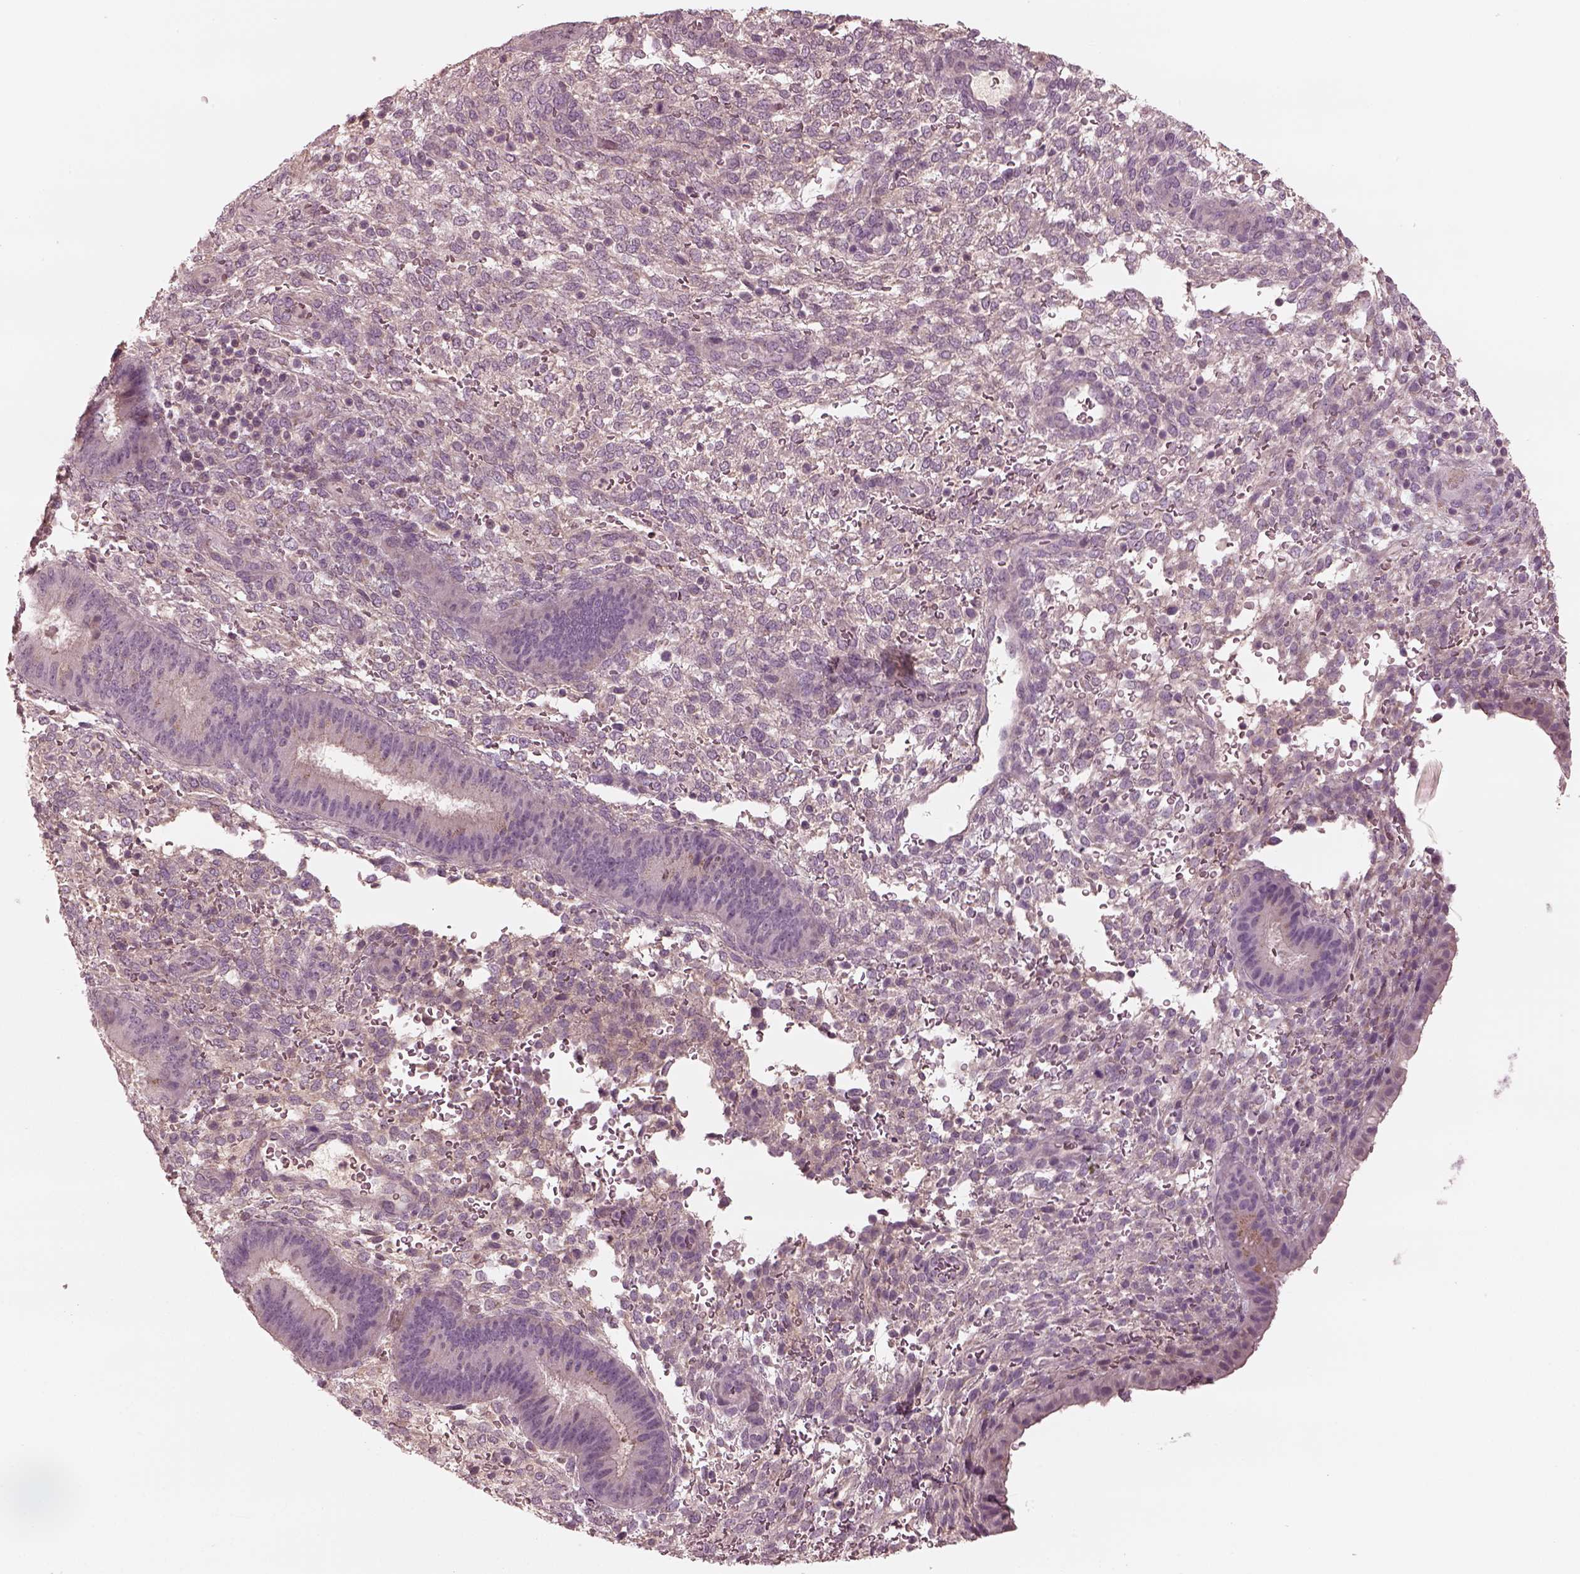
{"staining": {"intensity": "negative", "quantity": "none", "location": "none"}, "tissue": "endometrium", "cell_type": "Cells in endometrial stroma", "image_type": "normal", "snomed": [{"axis": "morphology", "description": "Normal tissue, NOS"}, {"axis": "topography", "description": "Endometrium"}], "caption": "This micrograph is of unremarkable endometrium stained with immunohistochemistry to label a protein in brown with the nuclei are counter-stained blue. There is no positivity in cells in endometrial stroma.", "gene": "SDCBP2", "patient": {"sex": "female", "age": 39}}